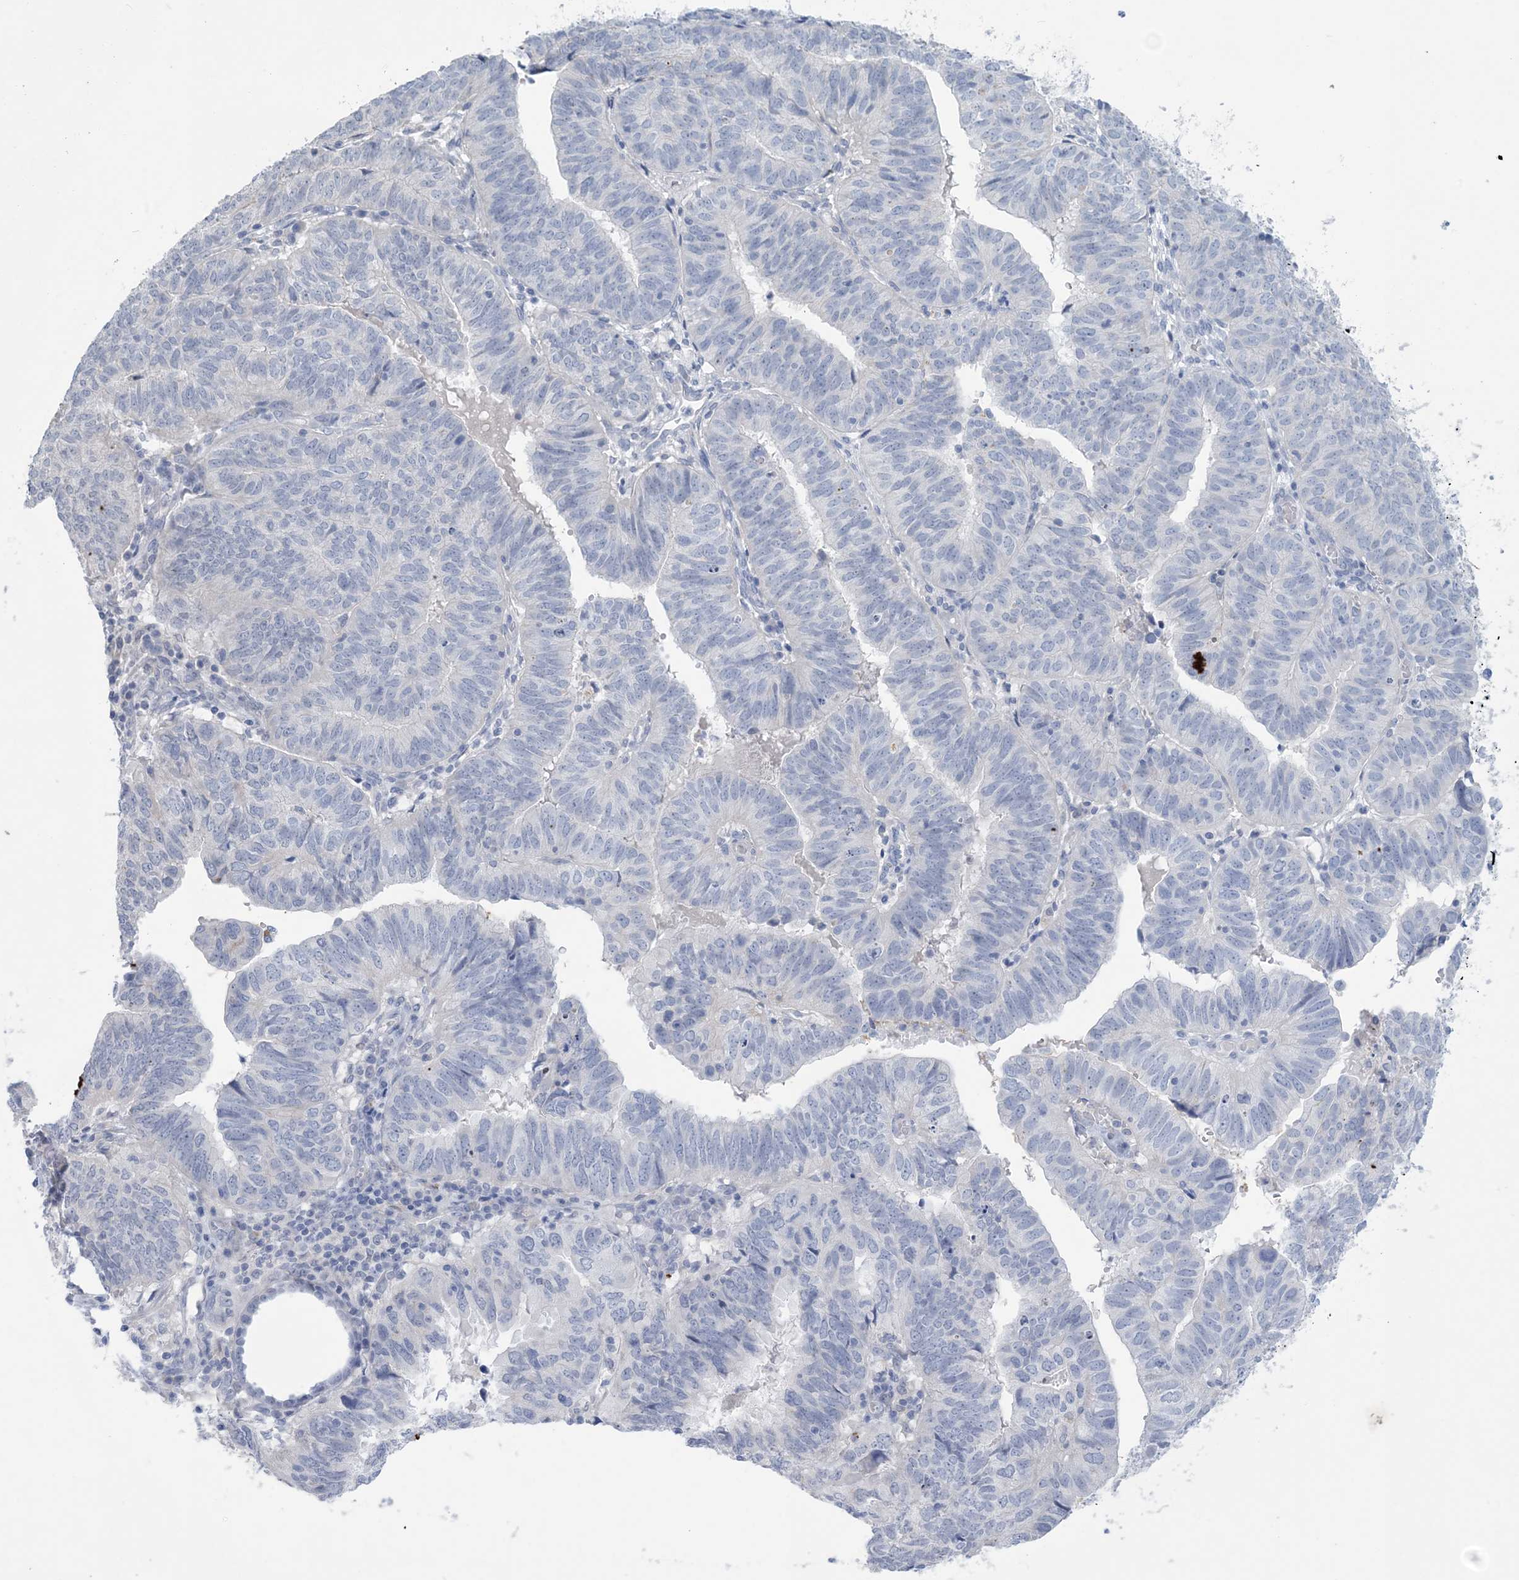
{"staining": {"intensity": "negative", "quantity": "none", "location": "none"}, "tissue": "endometrial cancer", "cell_type": "Tumor cells", "image_type": "cancer", "snomed": [{"axis": "morphology", "description": "Adenocarcinoma, NOS"}, {"axis": "topography", "description": "Uterus"}], "caption": "Immunohistochemistry image of human endometrial adenocarcinoma stained for a protein (brown), which shows no staining in tumor cells.", "gene": "GABRG1", "patient": {"sex": "female", "age": 77}}